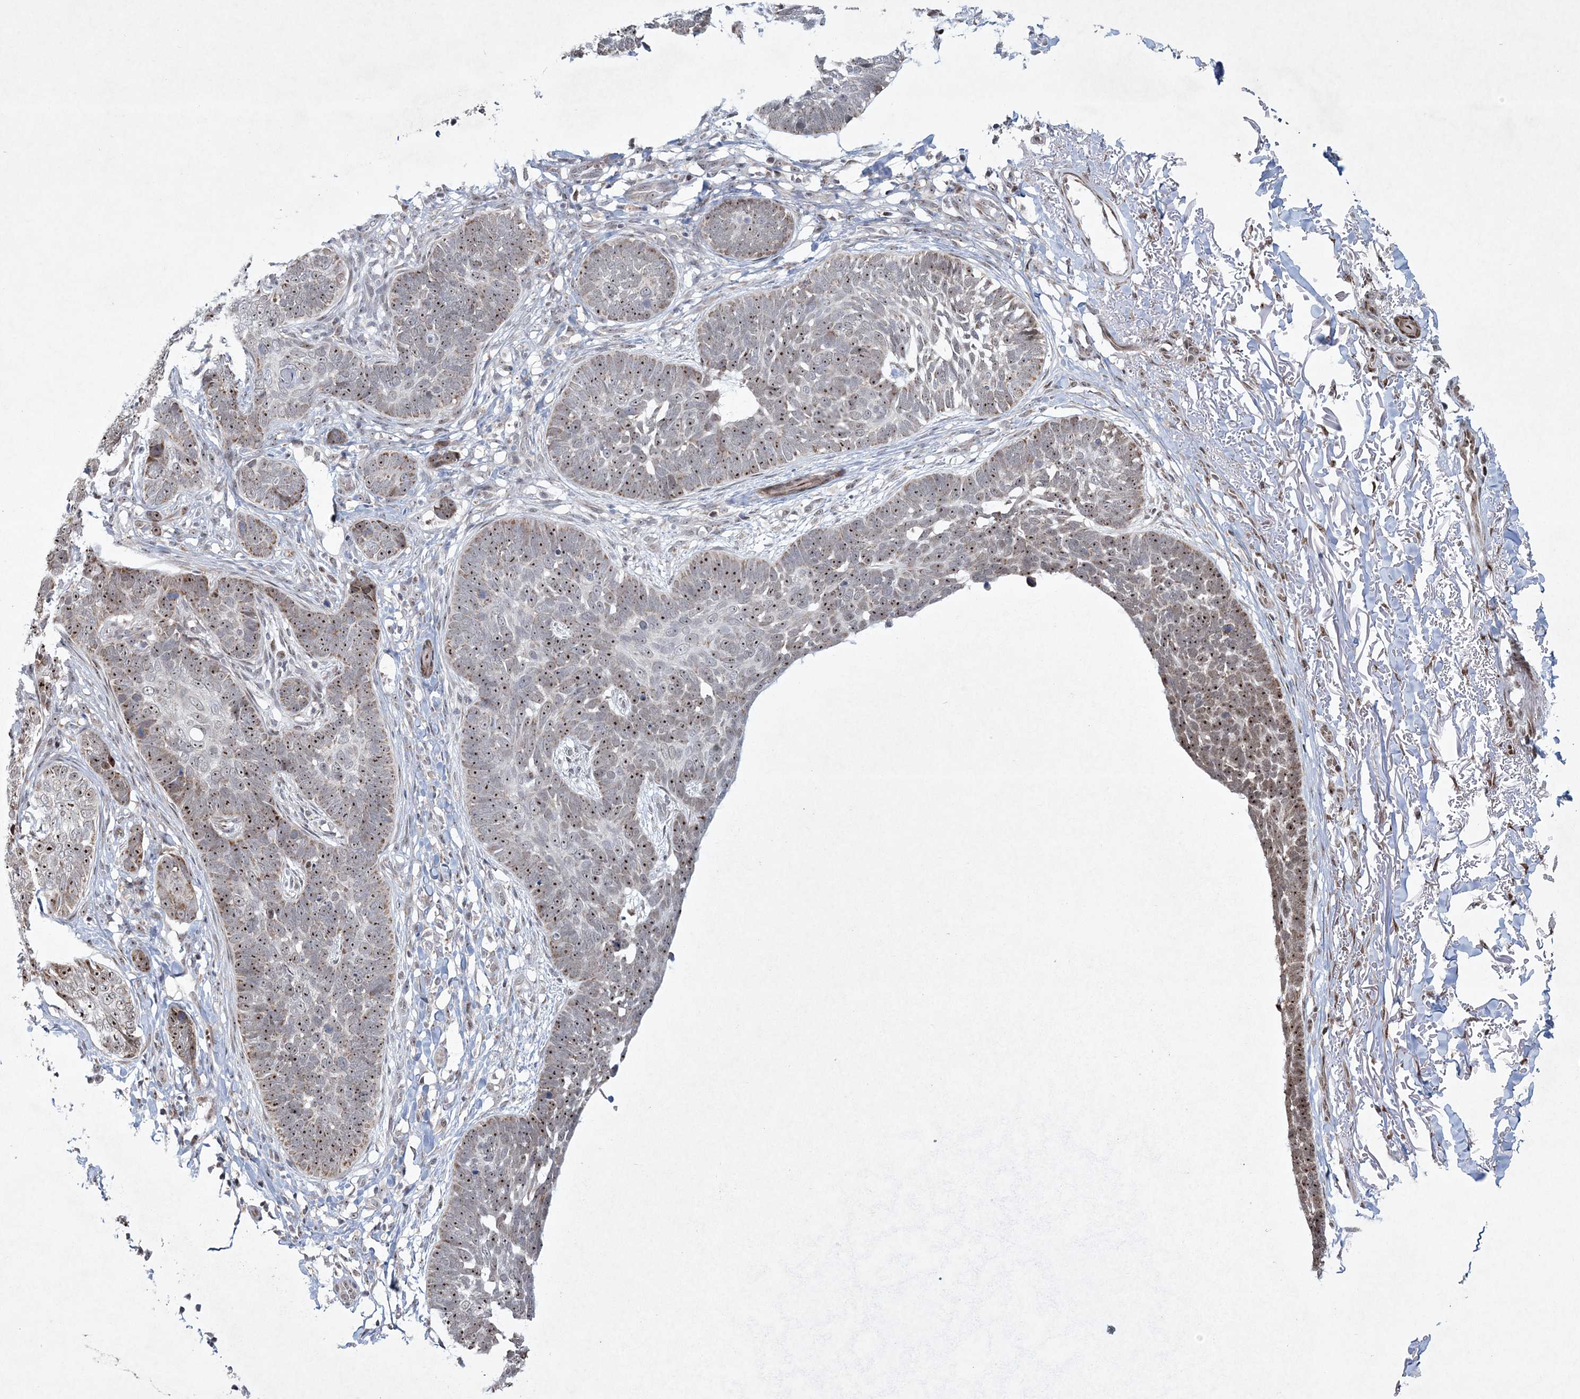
{"staining": {"intensity": "moderate", "quantity": ">75%", "location": "nuclear"}, "tissue": "skin cancer", "cell_type": "Tumor cells", "image_type": "cancer", "snomed": [{"axis": "morphology", "description": "Normal tissue, NOS"}, {"axis": "morphology", "description": "Basal cell carcinoma"}, {"axis": "topography", "description": "Skin"}], "caption": "Protein staining exhibits moderate nuclear positivity in about >75% of tumor cells in skin cancer.", "gene": "CES4A", "patient": {"sex": "male", "age": 77}}